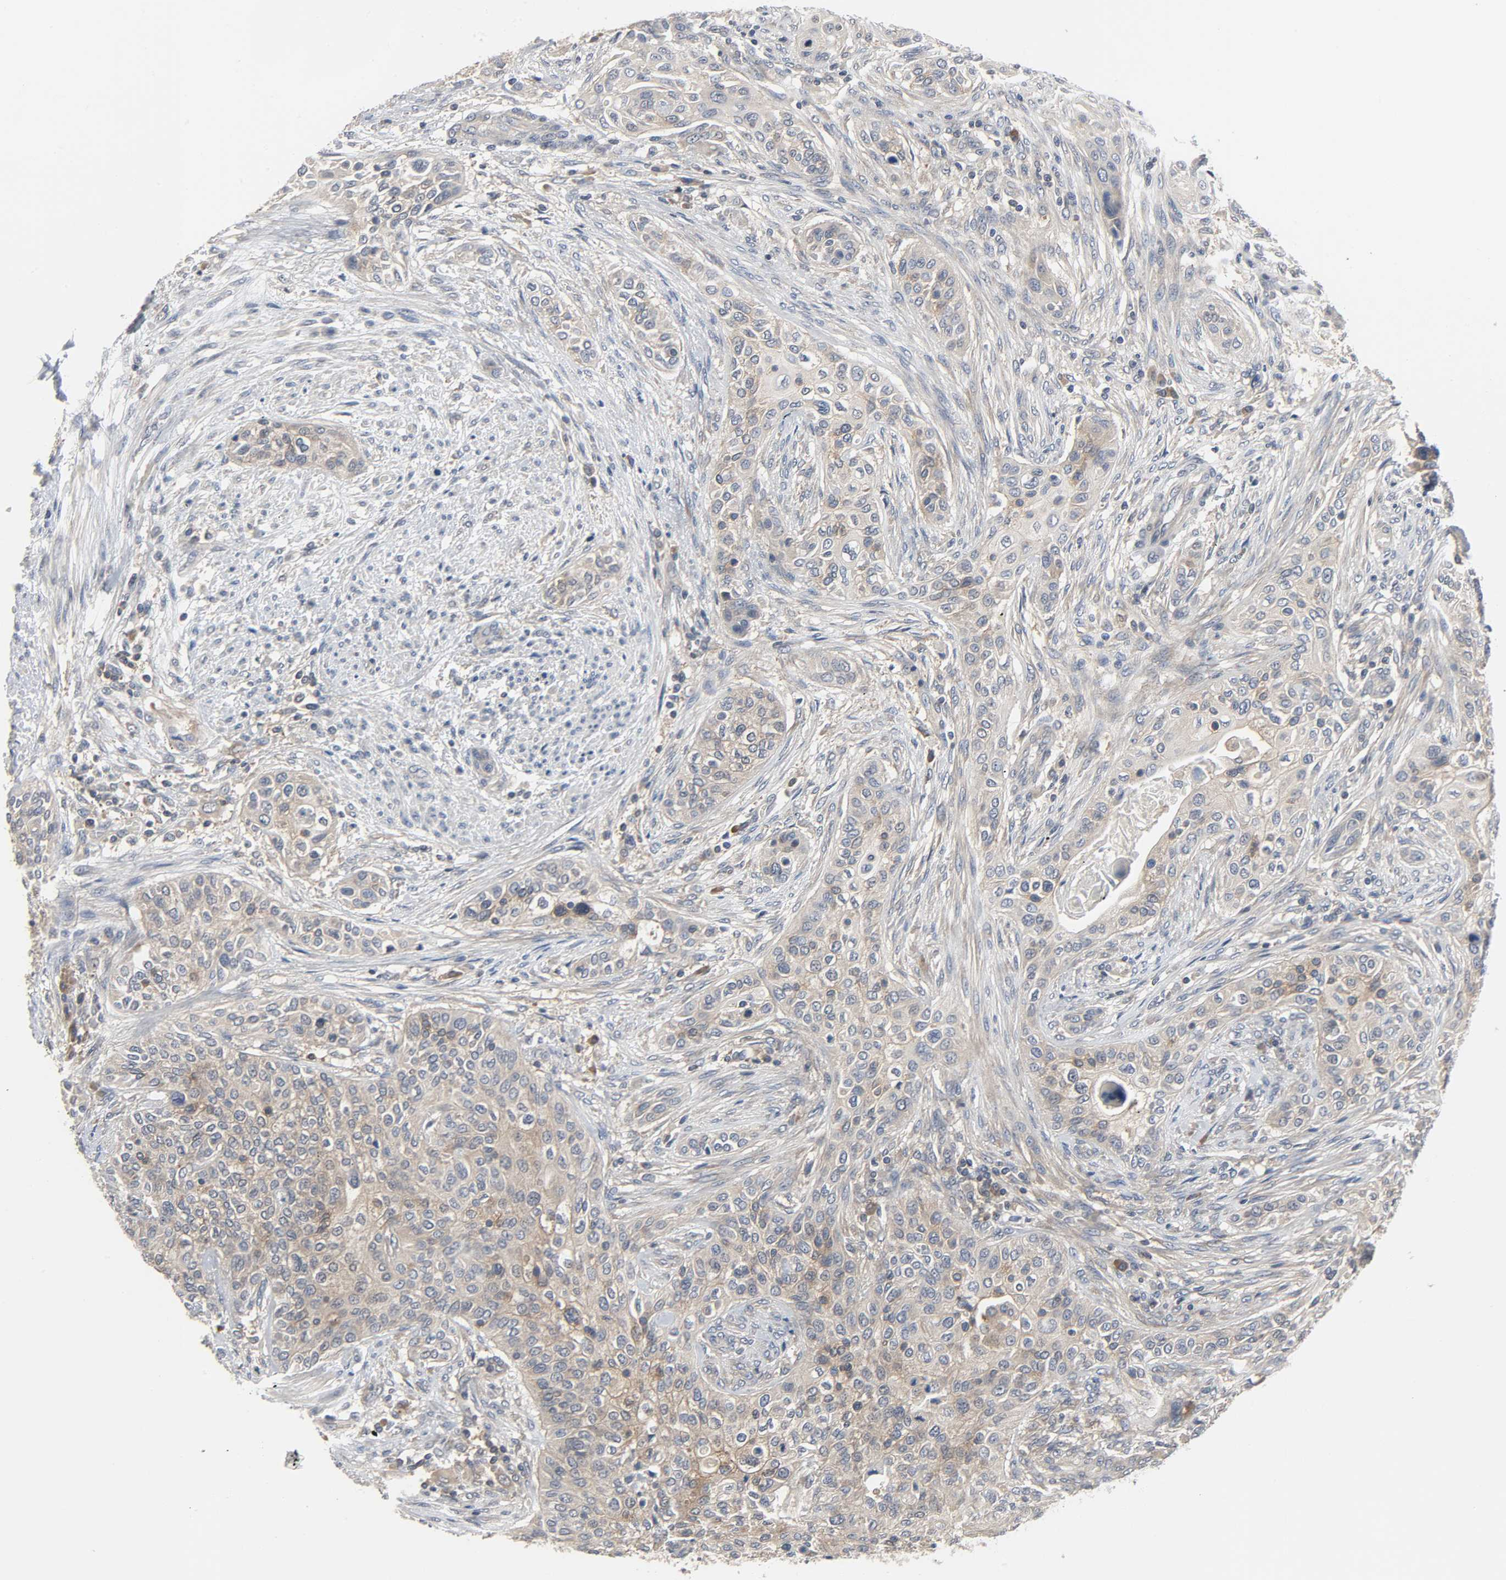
{"staining": {"intensity": "moderate", "quantity": ">75%", "location": "cytoplasmic/membranous"}, "tissue": "urothelial cancer", "cell_type": "Tumor cells", "image_type": "cancer", "snomed": [{"axis": "morphology", "description": "Urothelial carcinoma, High grade"}, {"axis": "topography", "description": "Urinary bladder"}], "caption": "Urothelial carcinoma (high-grade) stained for a protein (brown) reveals moderate cytoplasmic/membranous positive positivity in about >75% of tumor cells.", "gene": "PLEKHA2", "patient": {"sex": "male", "age": 74}}